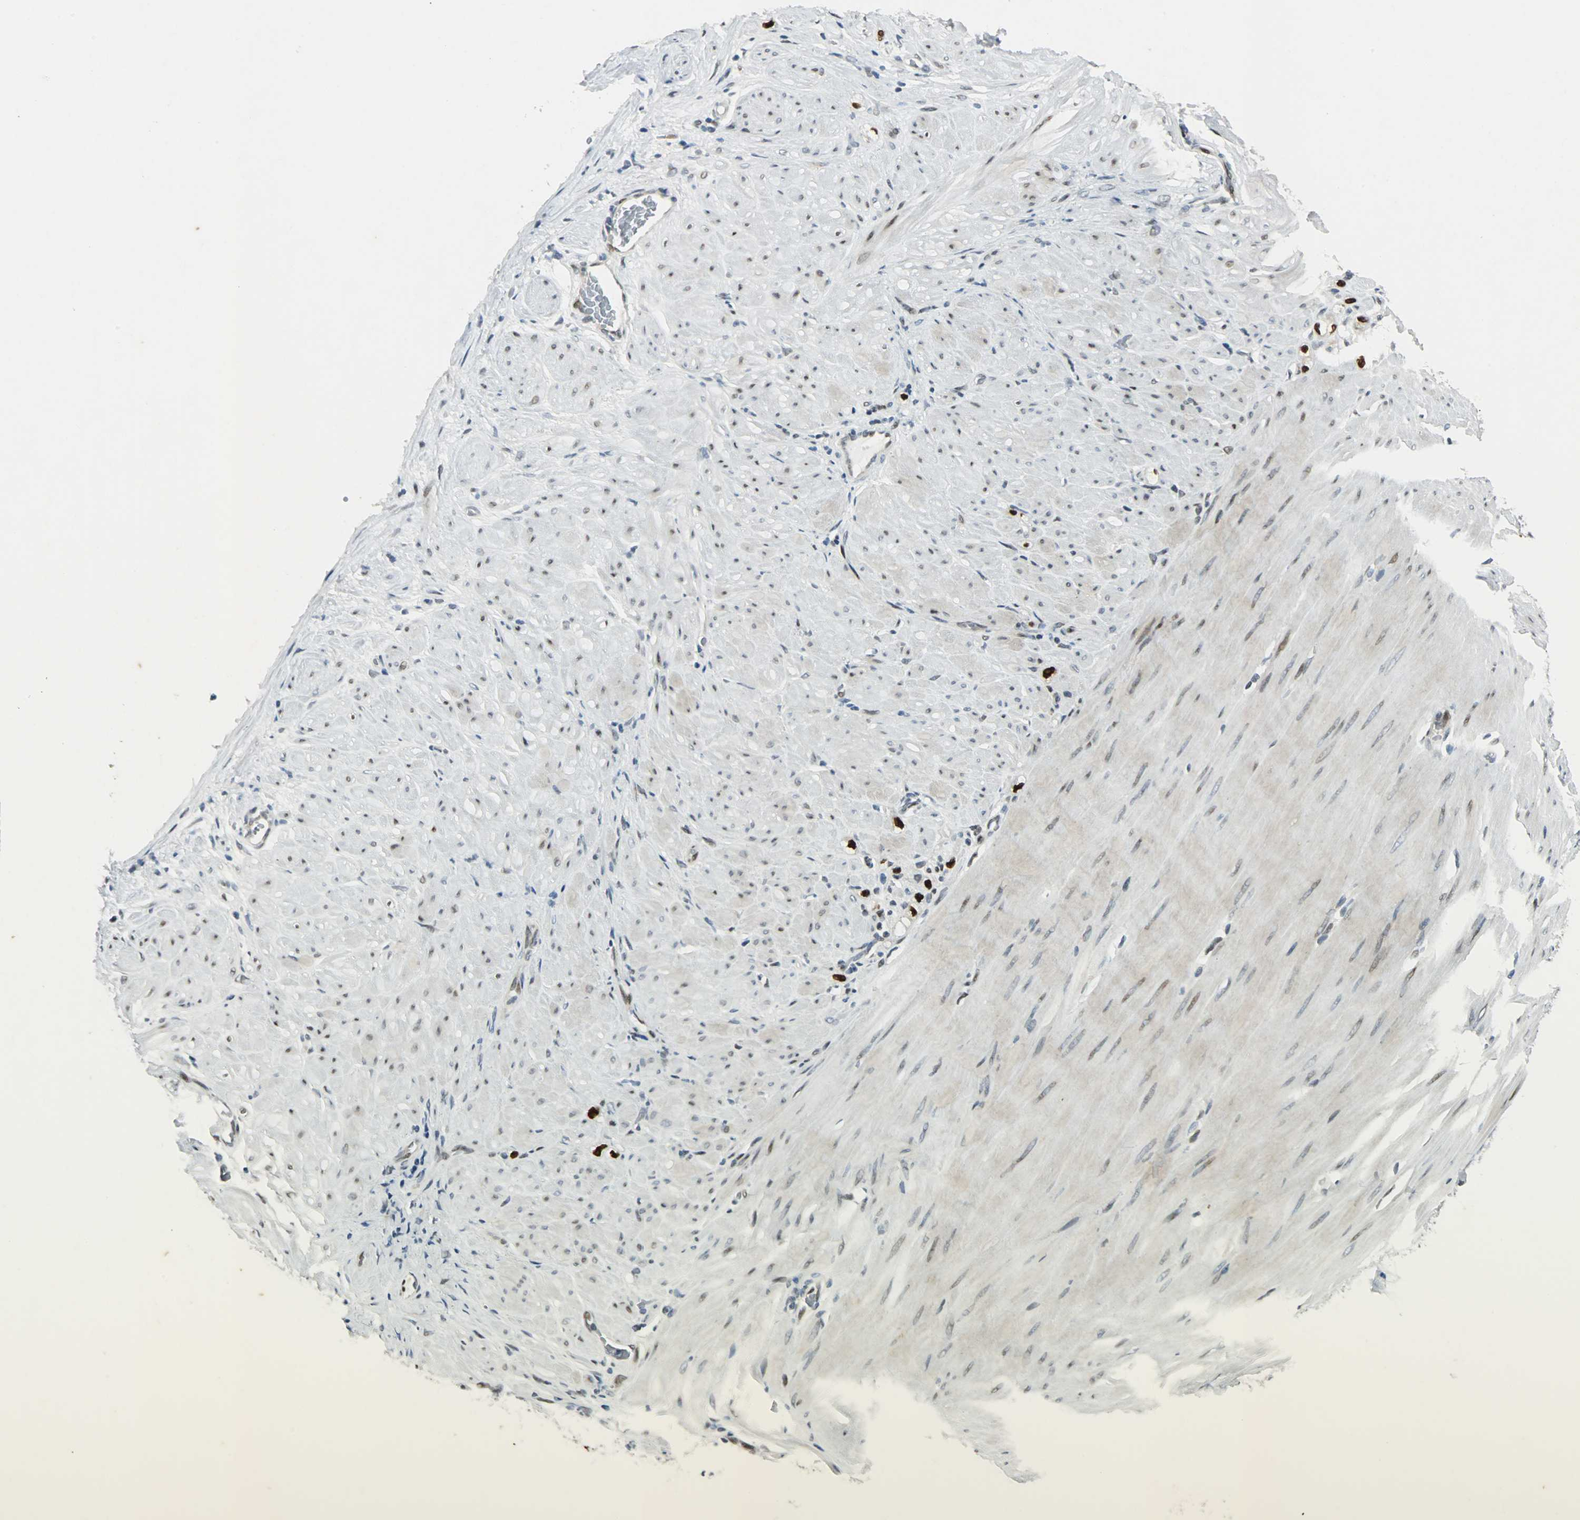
{"staining": {"intensity": "strong", "quantity": ">75%", "location": "nuclear"}, "tissue": "stomach cancer", "cell_type": "Tumor cells", "image_type": "cancer", "snomed": [{"axis": "morphology", "description": "Adenocarcinoma, NOS"}, {"axis": "topography", "description": "Stomach"}], "caption": "Immunohistochemistry image of human stomach cancer (adenocarcinoma) stained for a protein (brown), which shows high levels of strong nuclear expression in about >75% of tumor cells.", "gene": "AJUBA", "patient": {"sex": "male", "age": 82}}